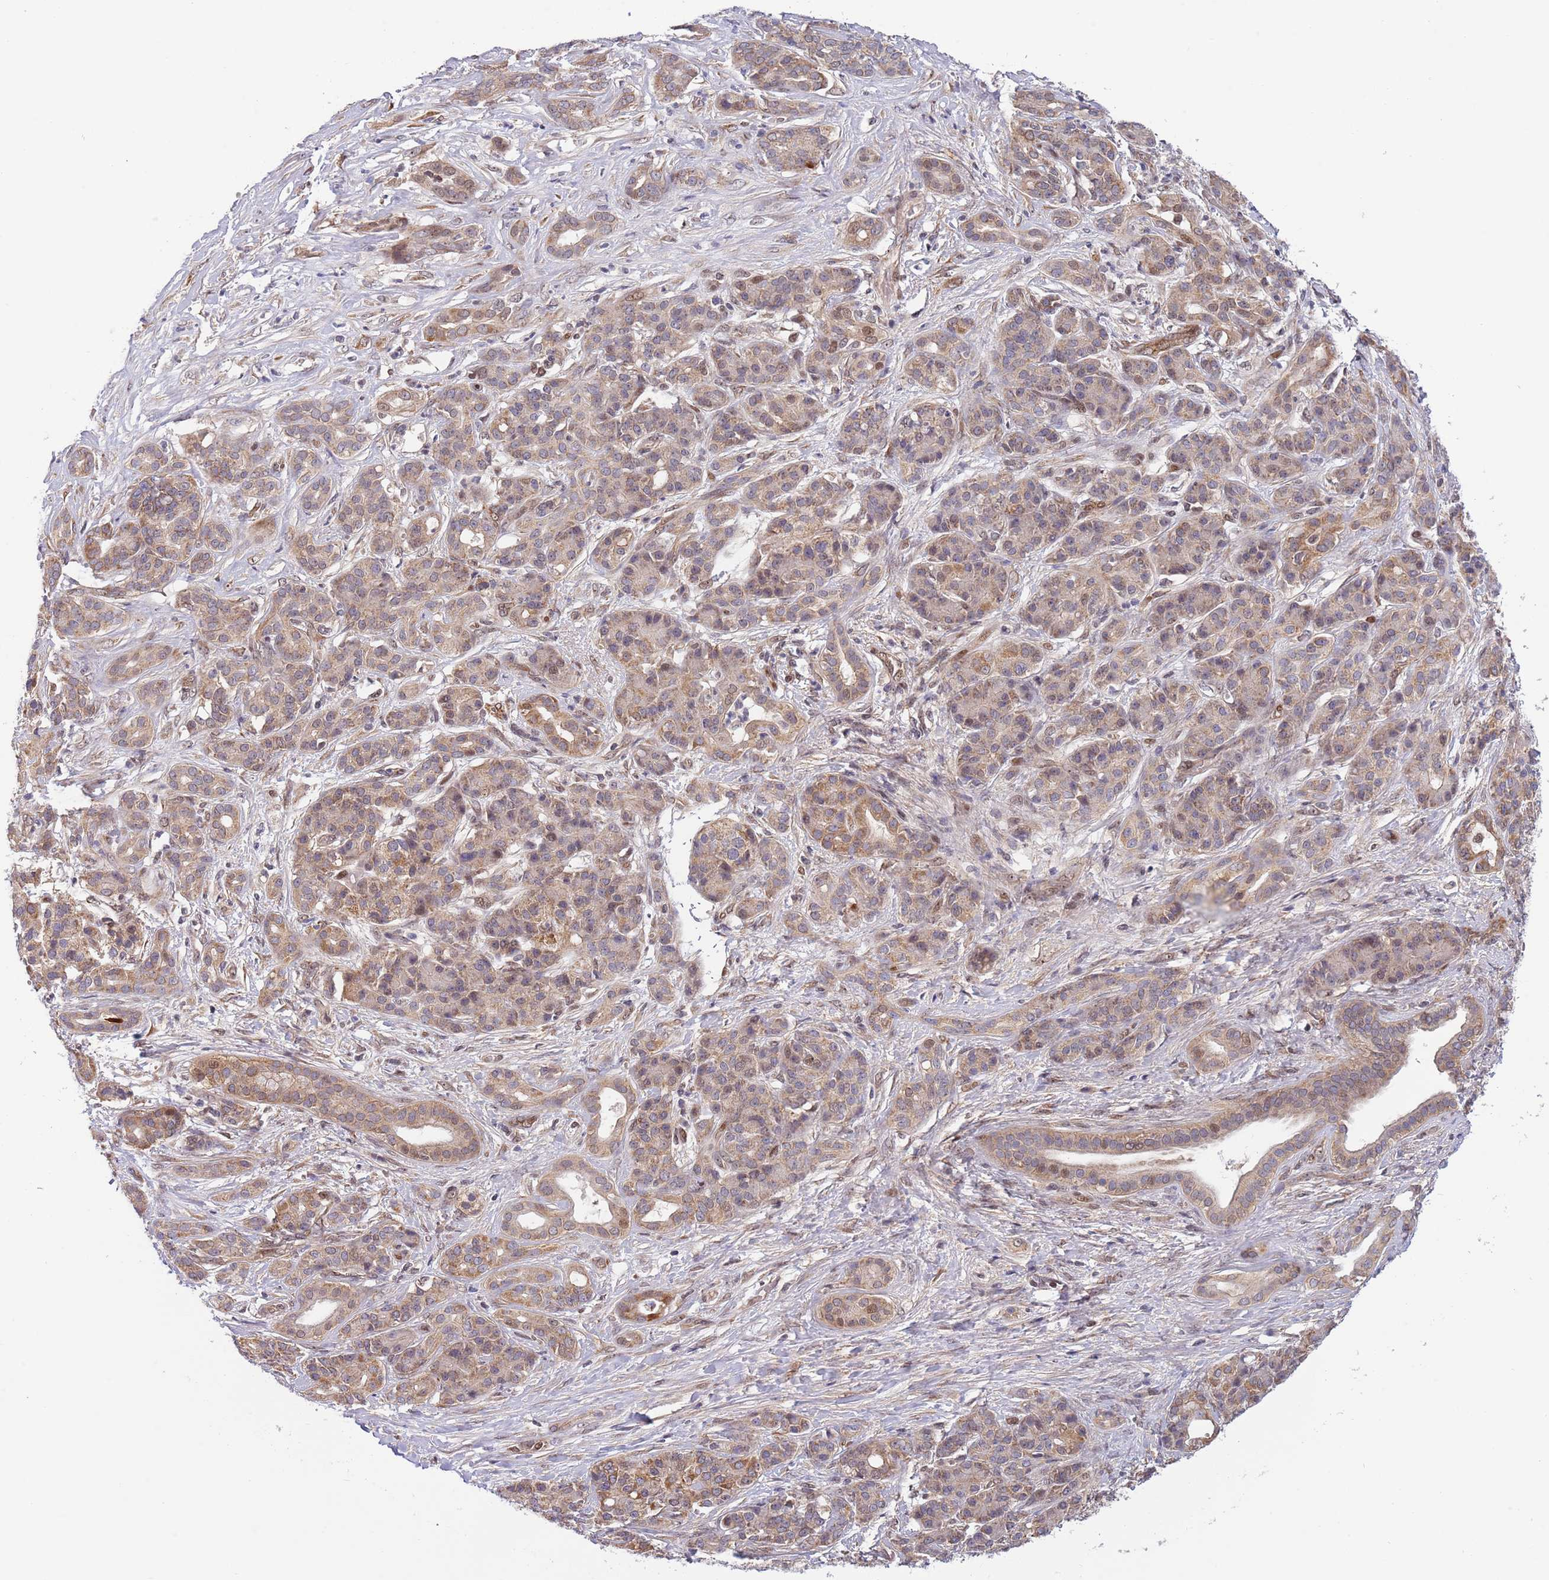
{"staining": {"intensity": "moderate", "quantity": "25%-75%", "location": "cytoplasmic/membranous"}, "tissue": "pancreatic cancer", "cell_type": "Tumor cells", "image_type": "cancer", "snomed": [{"axis": "morphology", "description": "Adenocarcinoma, NOS"}, {"axis": "topography", "description": "Pancreas"}], "caption": "Immunohistochemical staining of human pancreatic cancer (adenocarcinoma) shows medium levels of moderate cytoplasmic/membranous staining in approximately 25%-75% of tumor cells. Using DAB (3,3'-diaminobenzidine) (brown) and hematoxylin (blue) stains, captured at high magnification using brightfield microscopy.", "gene": "TBX10", "patient": {"sex": "male", "age": 57}}